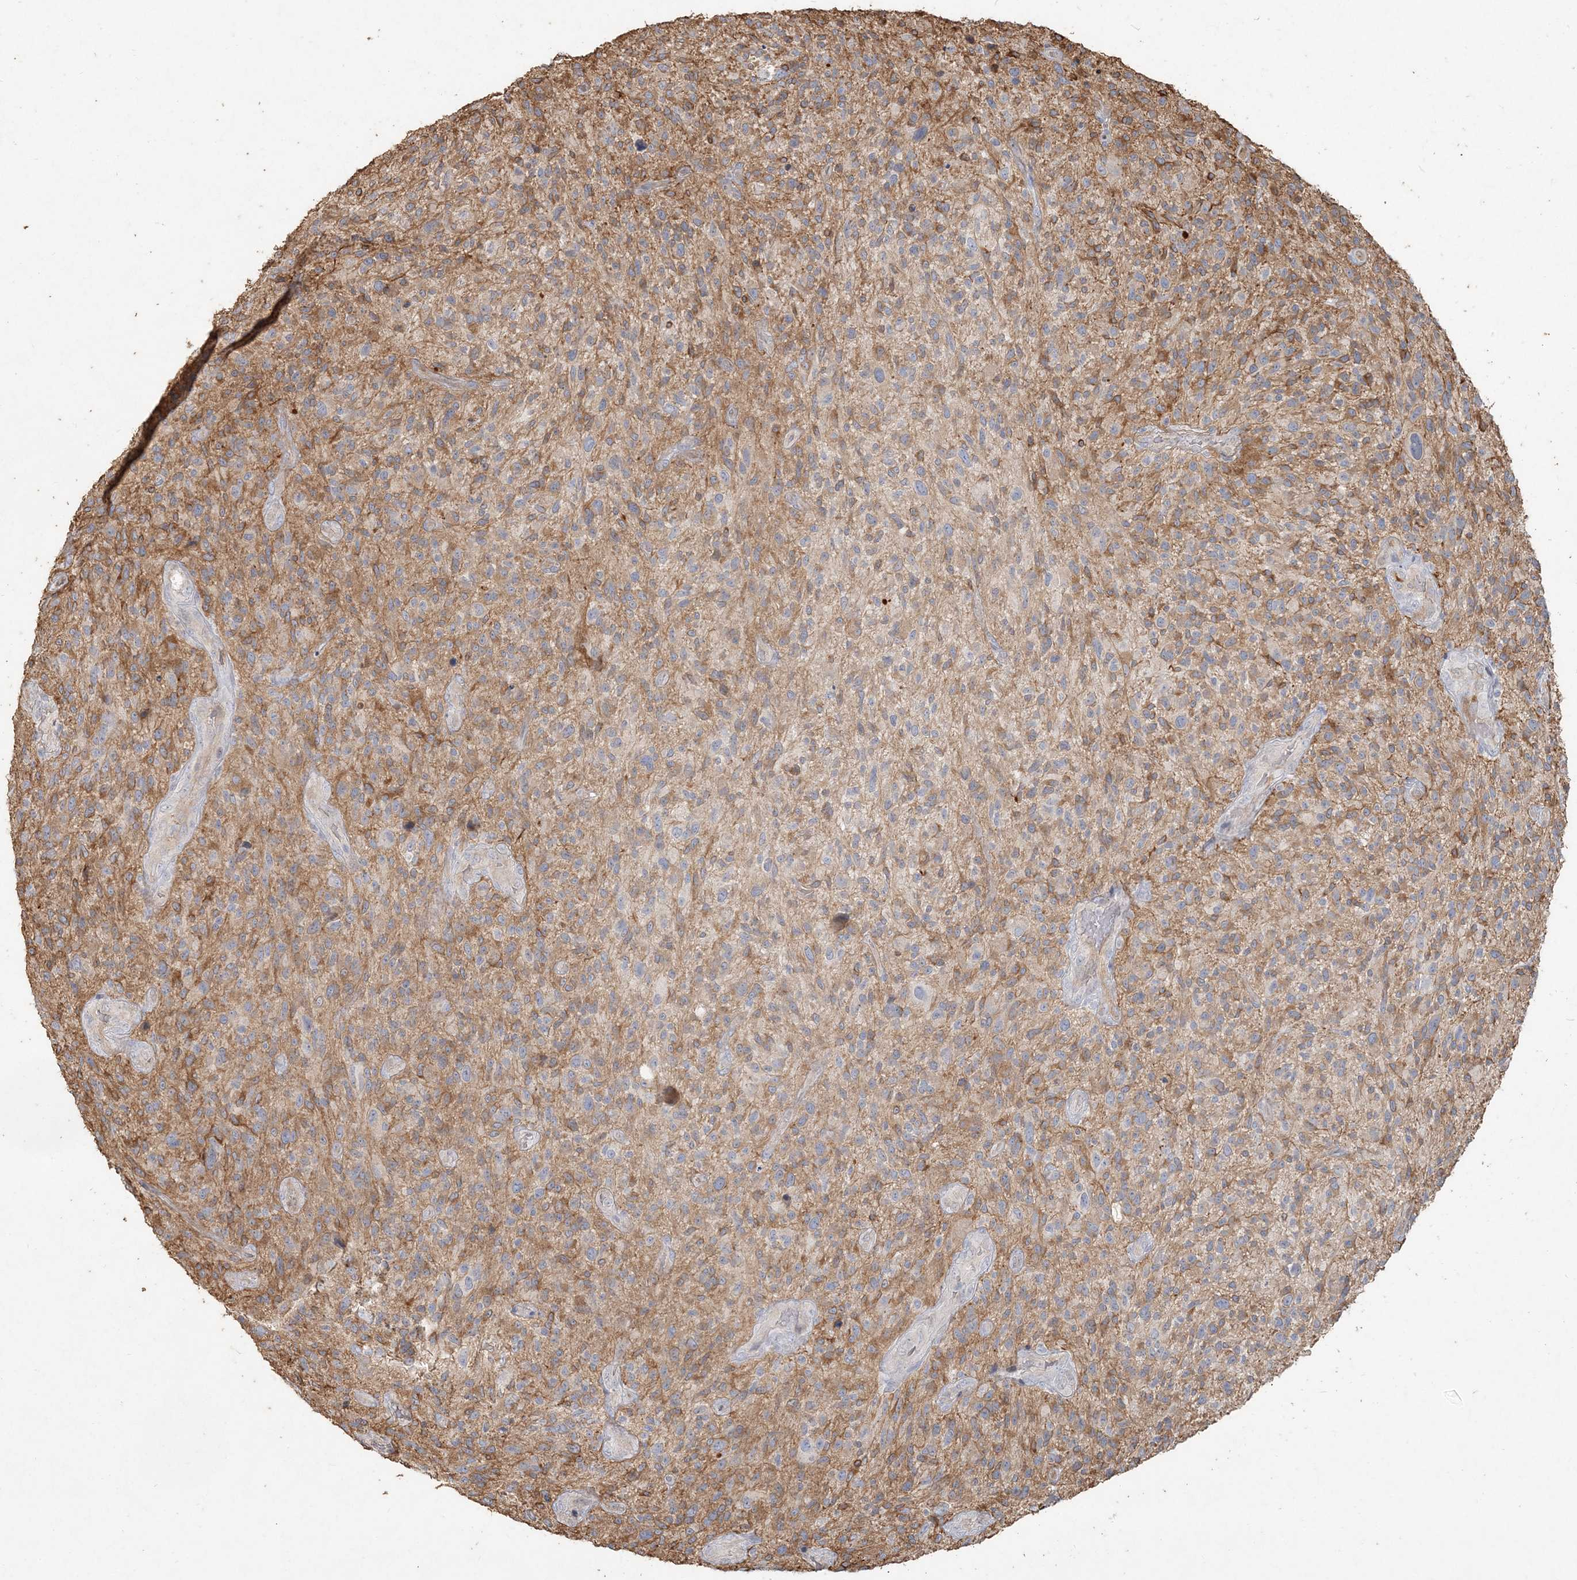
{"staining": {"intensity": "negative", "quantity": "none", "location": "none"}, "tissue": "glioma", "cell_type": "Tumor cells", "image_type": "cancer", "snomed": [{"axis": "morphology", "description": "Glioma, malignant, High grade"}, {"axis": "topography", "description": "Brain"}], "caption": "Immunohistochemistry (IHC) of human glioma reveals no positivity in tumor cells.", "gene": "RNF145", "patient": {"sex": "male", "age": 47}}